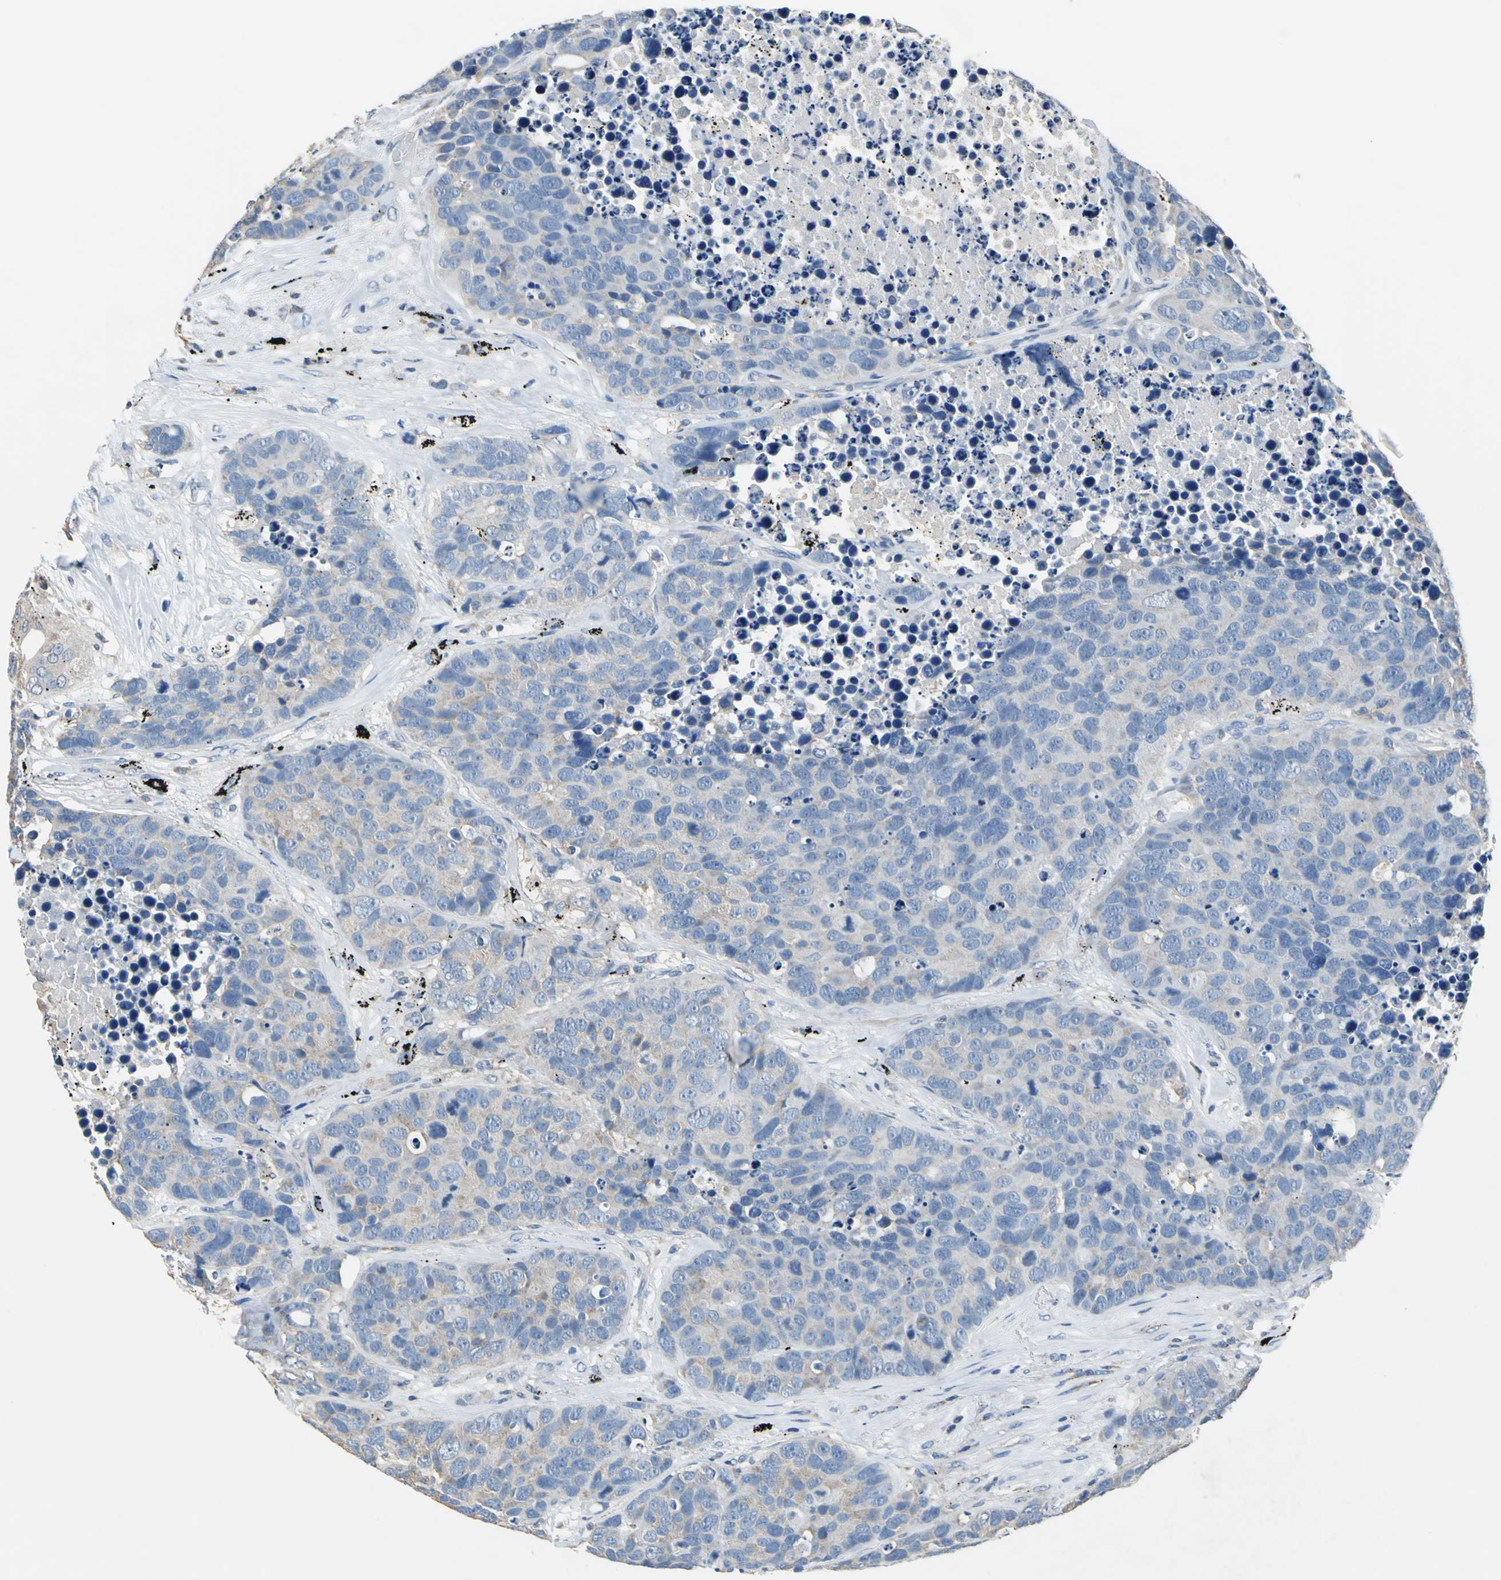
{"staining": {"intensity": "weak", "quantity": "<25%", "location": "cytoplasmic/membranous"}, "tissue": "carcinoid", "cell_type": "Tumor cells", "image_type": "cancer", "snomed": [{"axis": "morphology", "description": "Carcinoid, malignant, NOS"}, {"axis": "topography", "description": "Lung"}], "caption": "Human carcinoid stained for a protein using IHC exhibits no staining in tumor cells.", "gene": "PRKCA", "patient": {"sex": "male", "age": 60}}